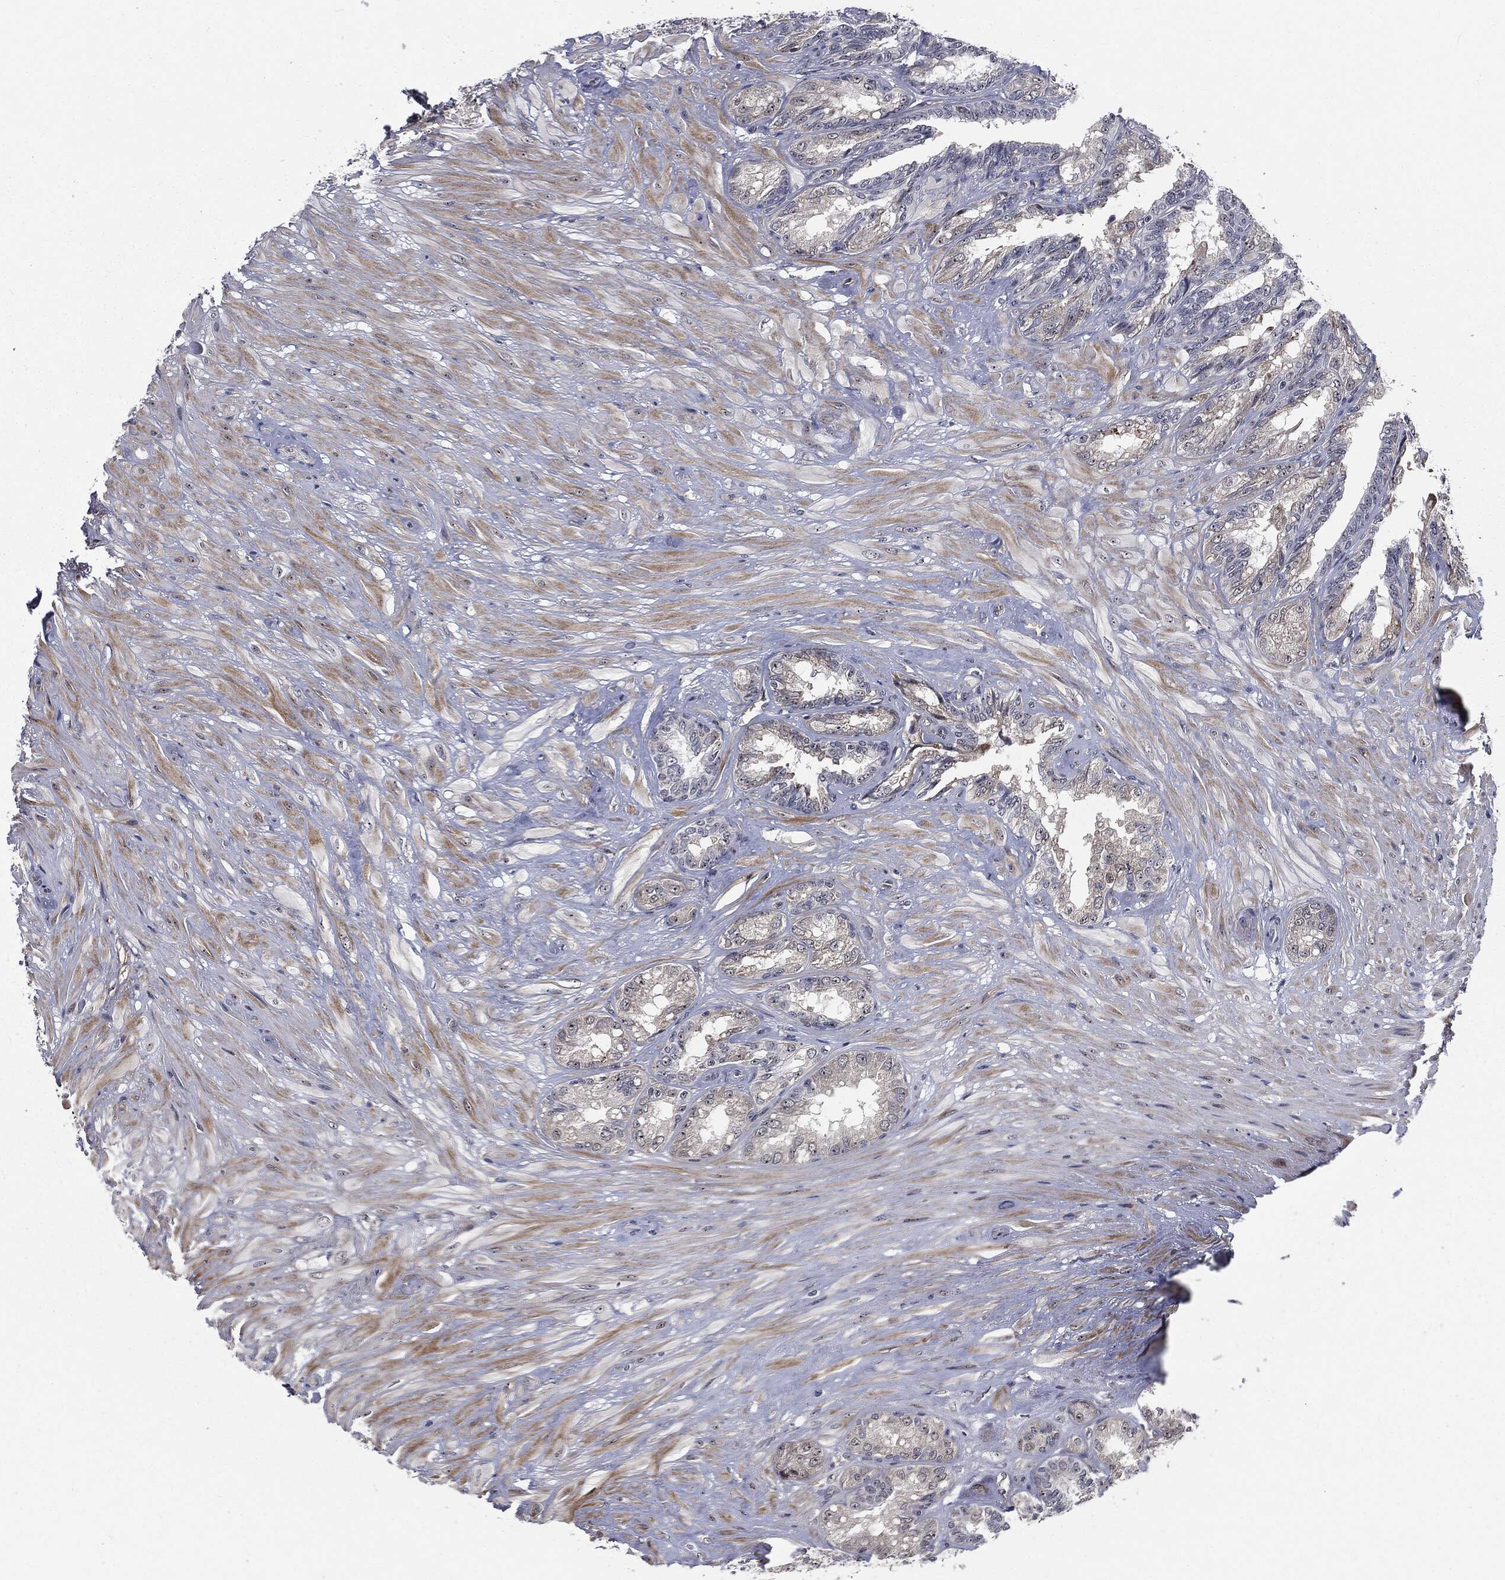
{"staining": {"intensity": "negative", "quantity": "none", "location": "none"}, "tissue": "seminal vesicle", "cell_type": "Glandular cells", "image_type": "normal", "snomed": [{"axis": "morphology", "description": "Normal tissue, NOS"}, {"axis": "topography", "description": "Seminal veicle"}], "caption": "Glandular cells are negative for protein expression in normal human seminal vesicle. (DAB (3,3'-diaminobenzidine) immunohistochemistry (IHC) with hematoxylin counter stain).", "gene": "TRMT1L", "patient": {"sex": "male", "age": 68}}